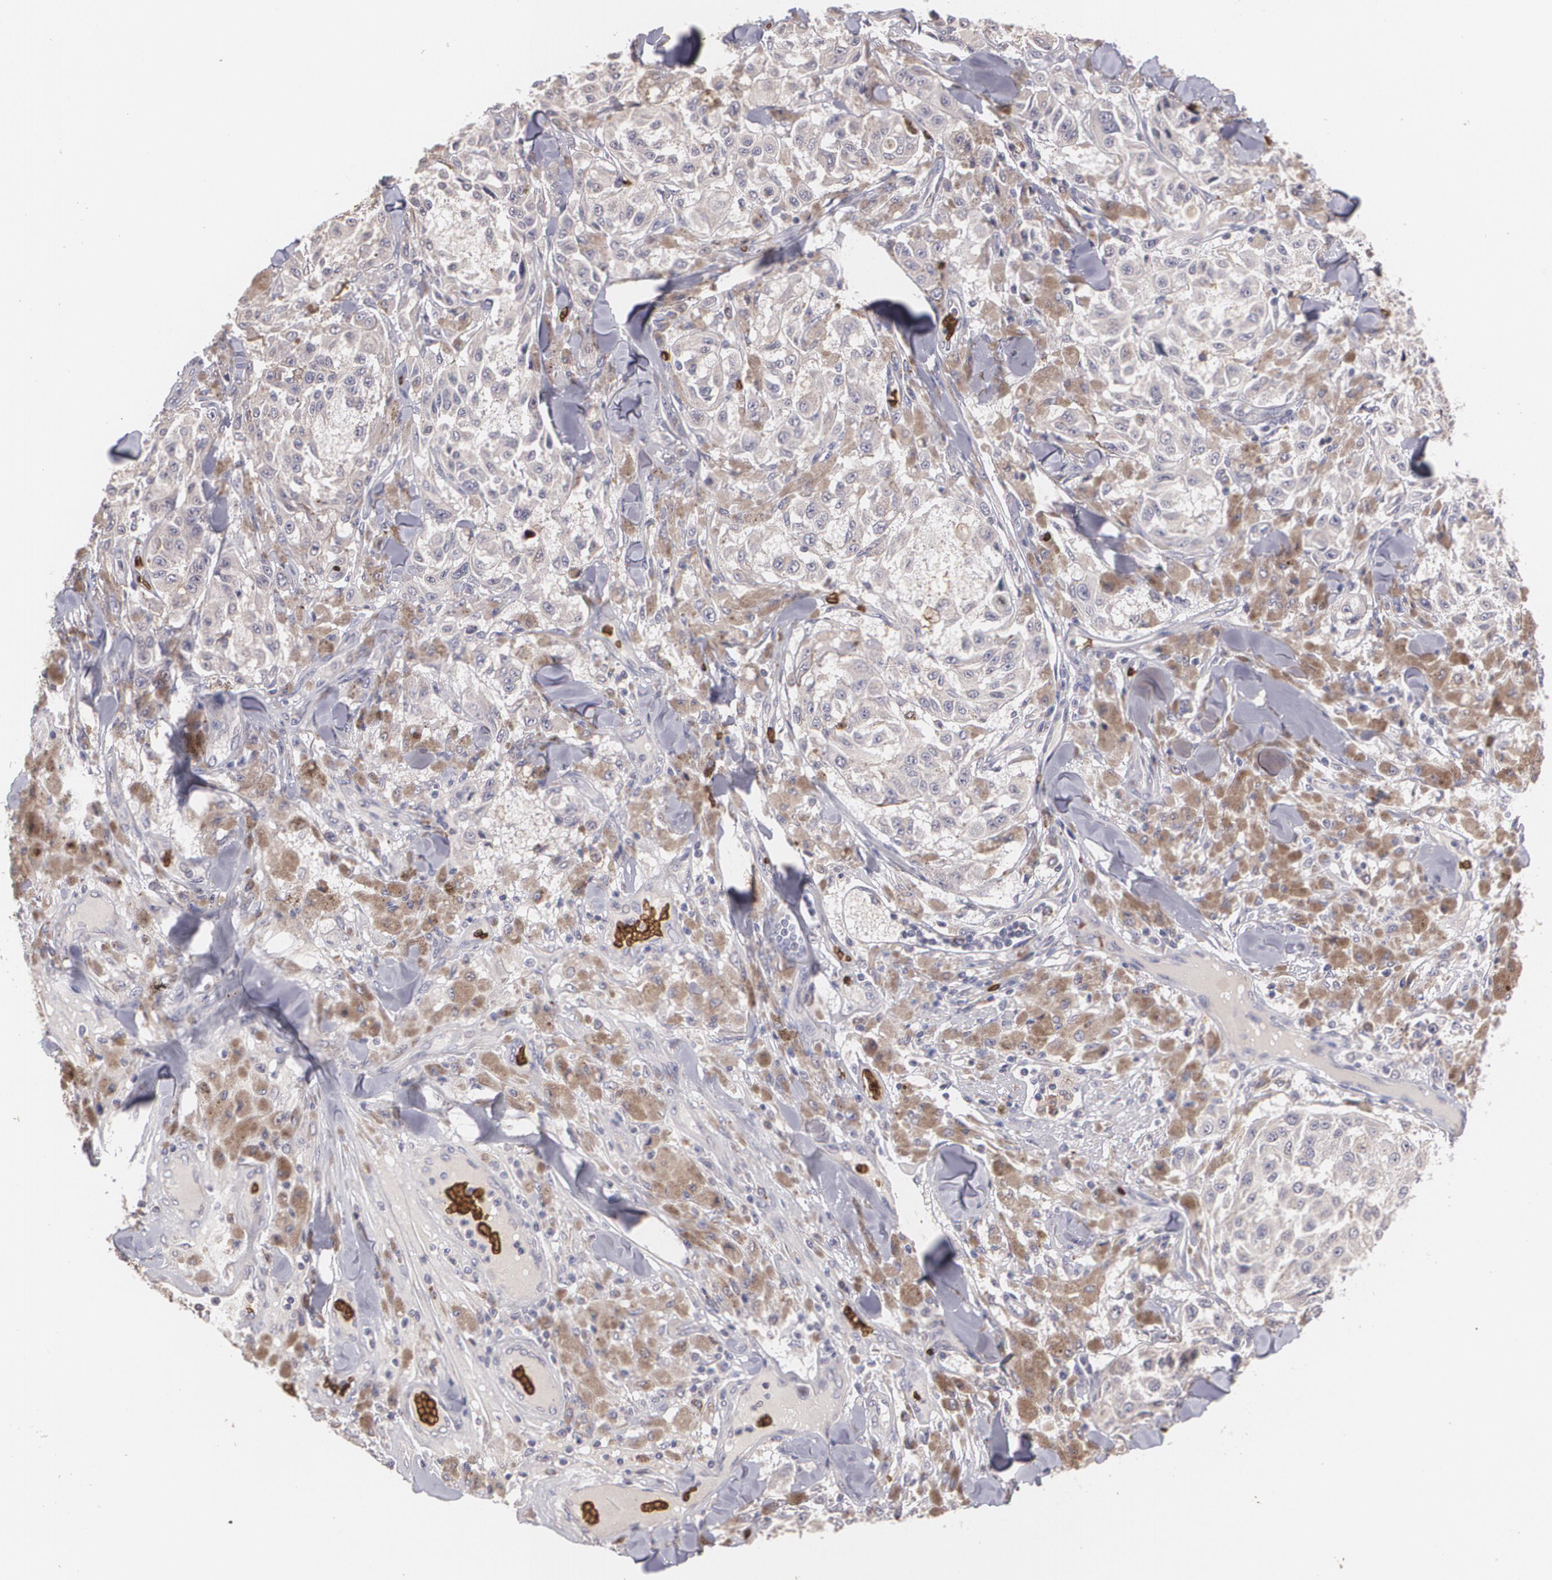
{"staining": {"intensity": "moderate", "quantity": "<25%", "location": "cytoplasmic/membranous"}, "tissue": "melanoma", "cell_type": "Tumor cells", "image_type": "cancer", "snomed": [{"axis": "morphology", "description": "Malignant melanoma, NOS"}, {"axis": "topography", "description": "Skin"}], "caption": "IHC of malignant melanoma shows low levels of moderate cytoplasmic/membranous positivity in approximately <25% of tumor cells. The staining was performed using DAB, with brown indicating positive protein expression. Nuclei are stained blue with hematoxylin.", "gene": "SLC2A1", "patient": {"sex": "female", "age": 64}}